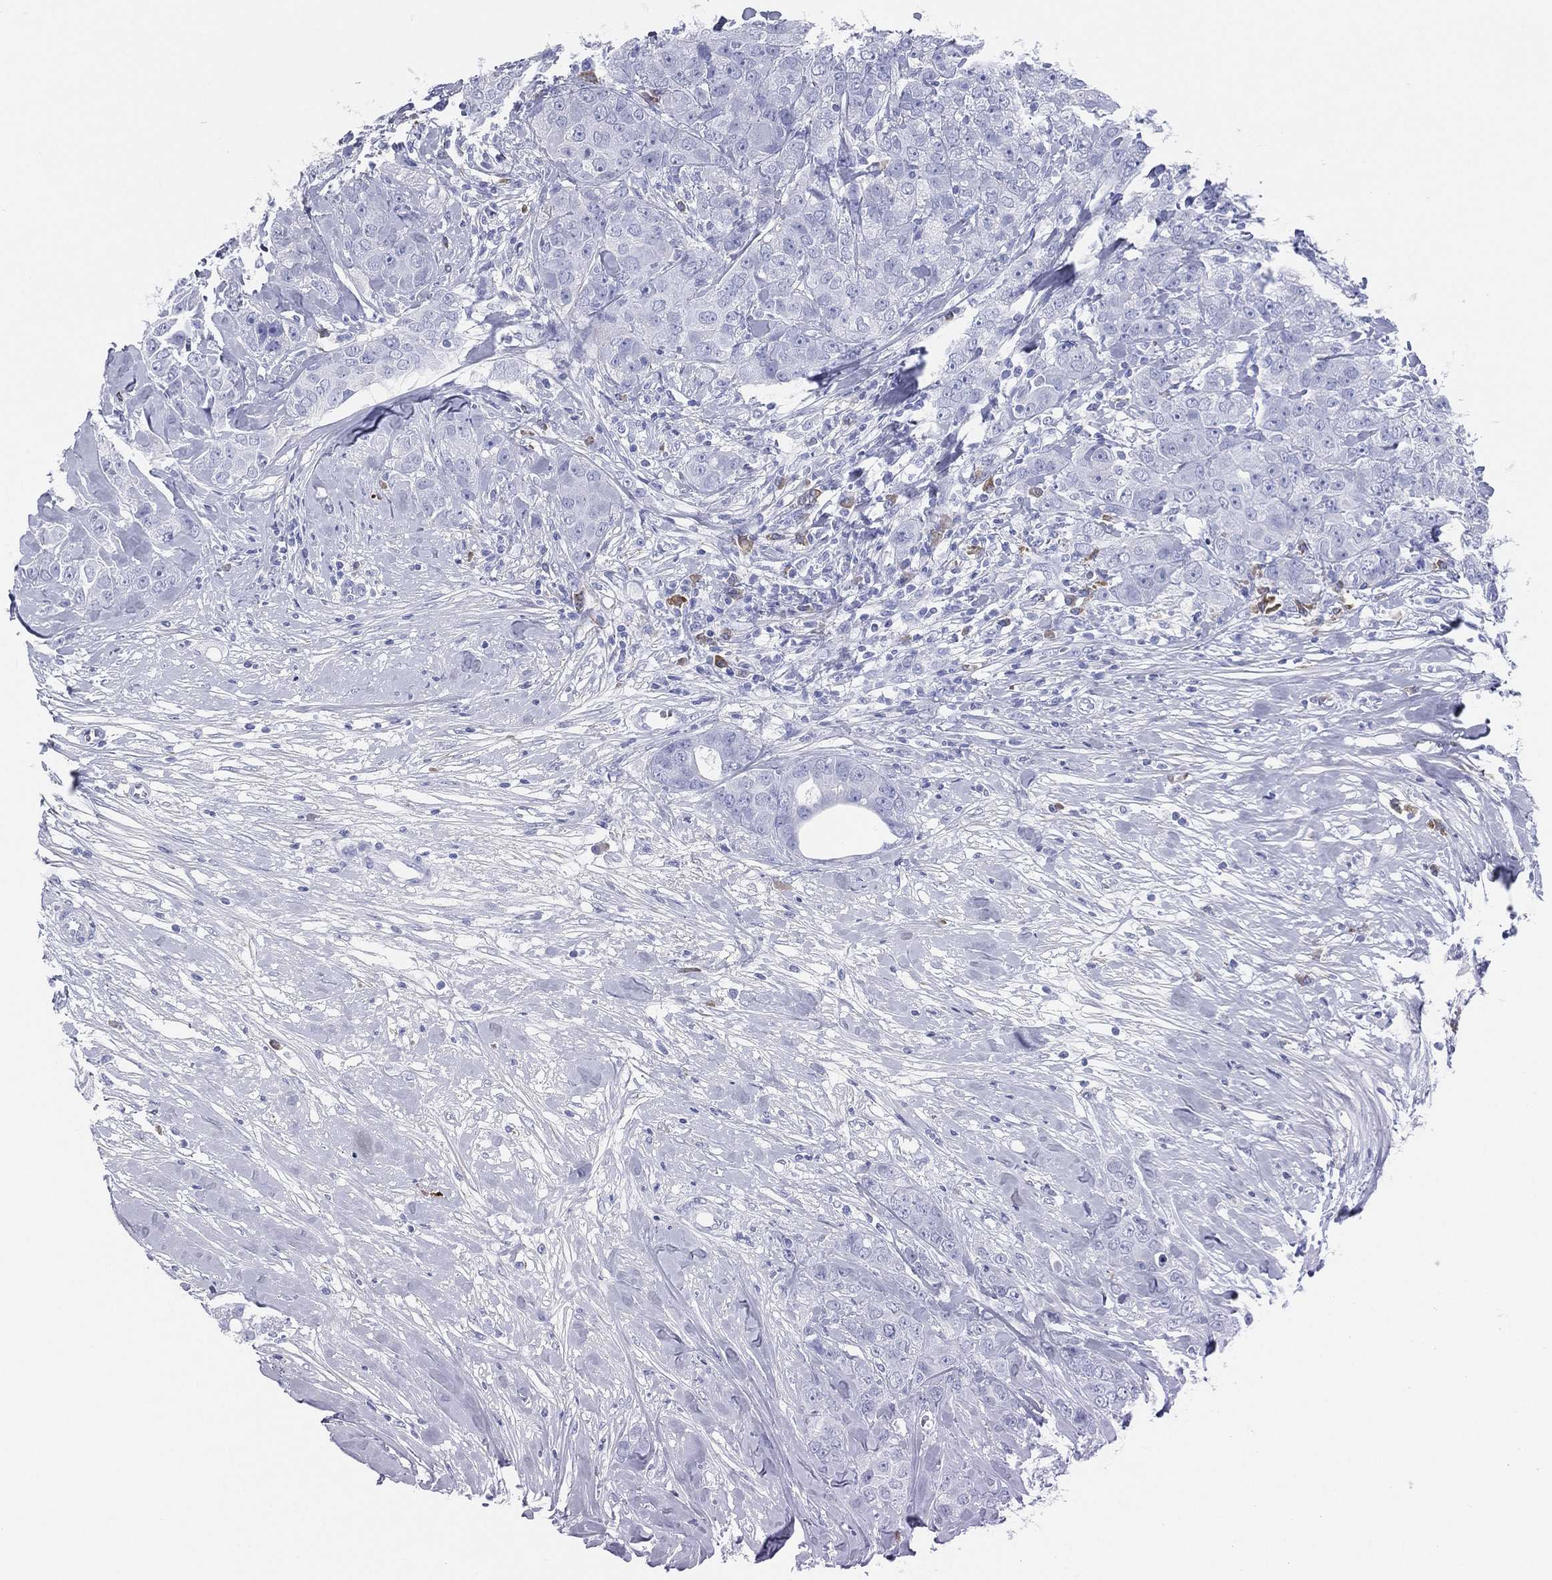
{"staining": {"intensity": "negative", "quantity": "none", "location": "none"}, "tissue": "breast cancer", "cell_type": "Tumor cells", "image_type": "cancer", "snomed": [{"axis": "morphology", "description": "Duct carcinoma"}, {"axis": "topography", "description": "Breast"}], "caption": "Immunohistochemical staining of breast cancer displays no significant expression in tumor cells. Nuclei are stained in blue.", "gene": "CD79A", "patient": {"sex": "female", "age": 43}}